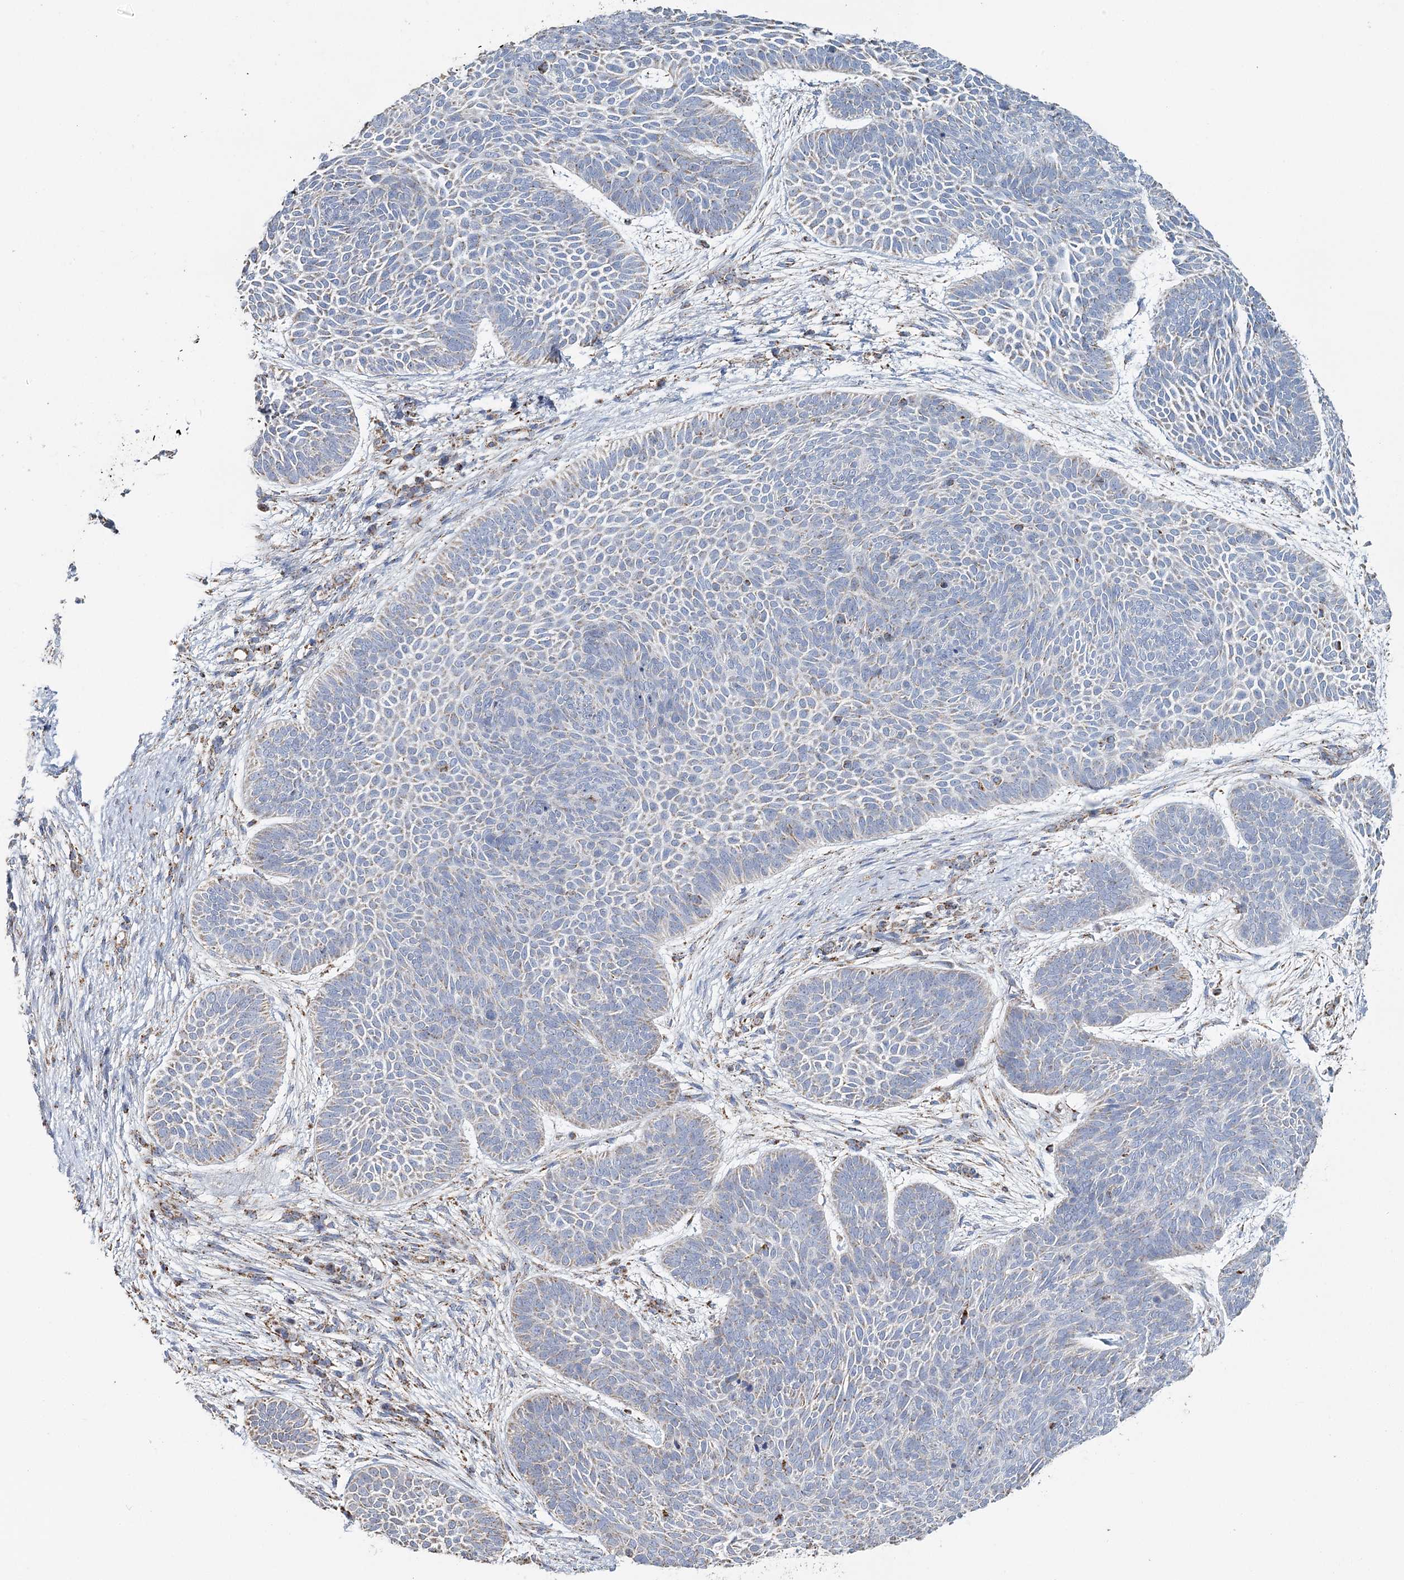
{"staining": {"intensity": "moderate", "quantity": "<25%", "location": "cytoplasmic/membranous"}, "tissue": "skin cancer", "cell_type": "Tumor cells", "image_type": "cancer", "snomed": [{"axis": "morphology", "description": "Basal cell carcinoma"}, {"axis": "topography", "description": "Skin"}], "caption": "DAB (3,3'-diaminobenzidine) immunohistochemical staining of skin basal cell carcinoma shows moderate cytoplasmic/membranous protein staining in approximately <25% of tumor cells. (Brightfield microscopy of DAB IHC at high magnification).", "gene": "MRPL44", "patient": {"sex": "male", "age": 85}}